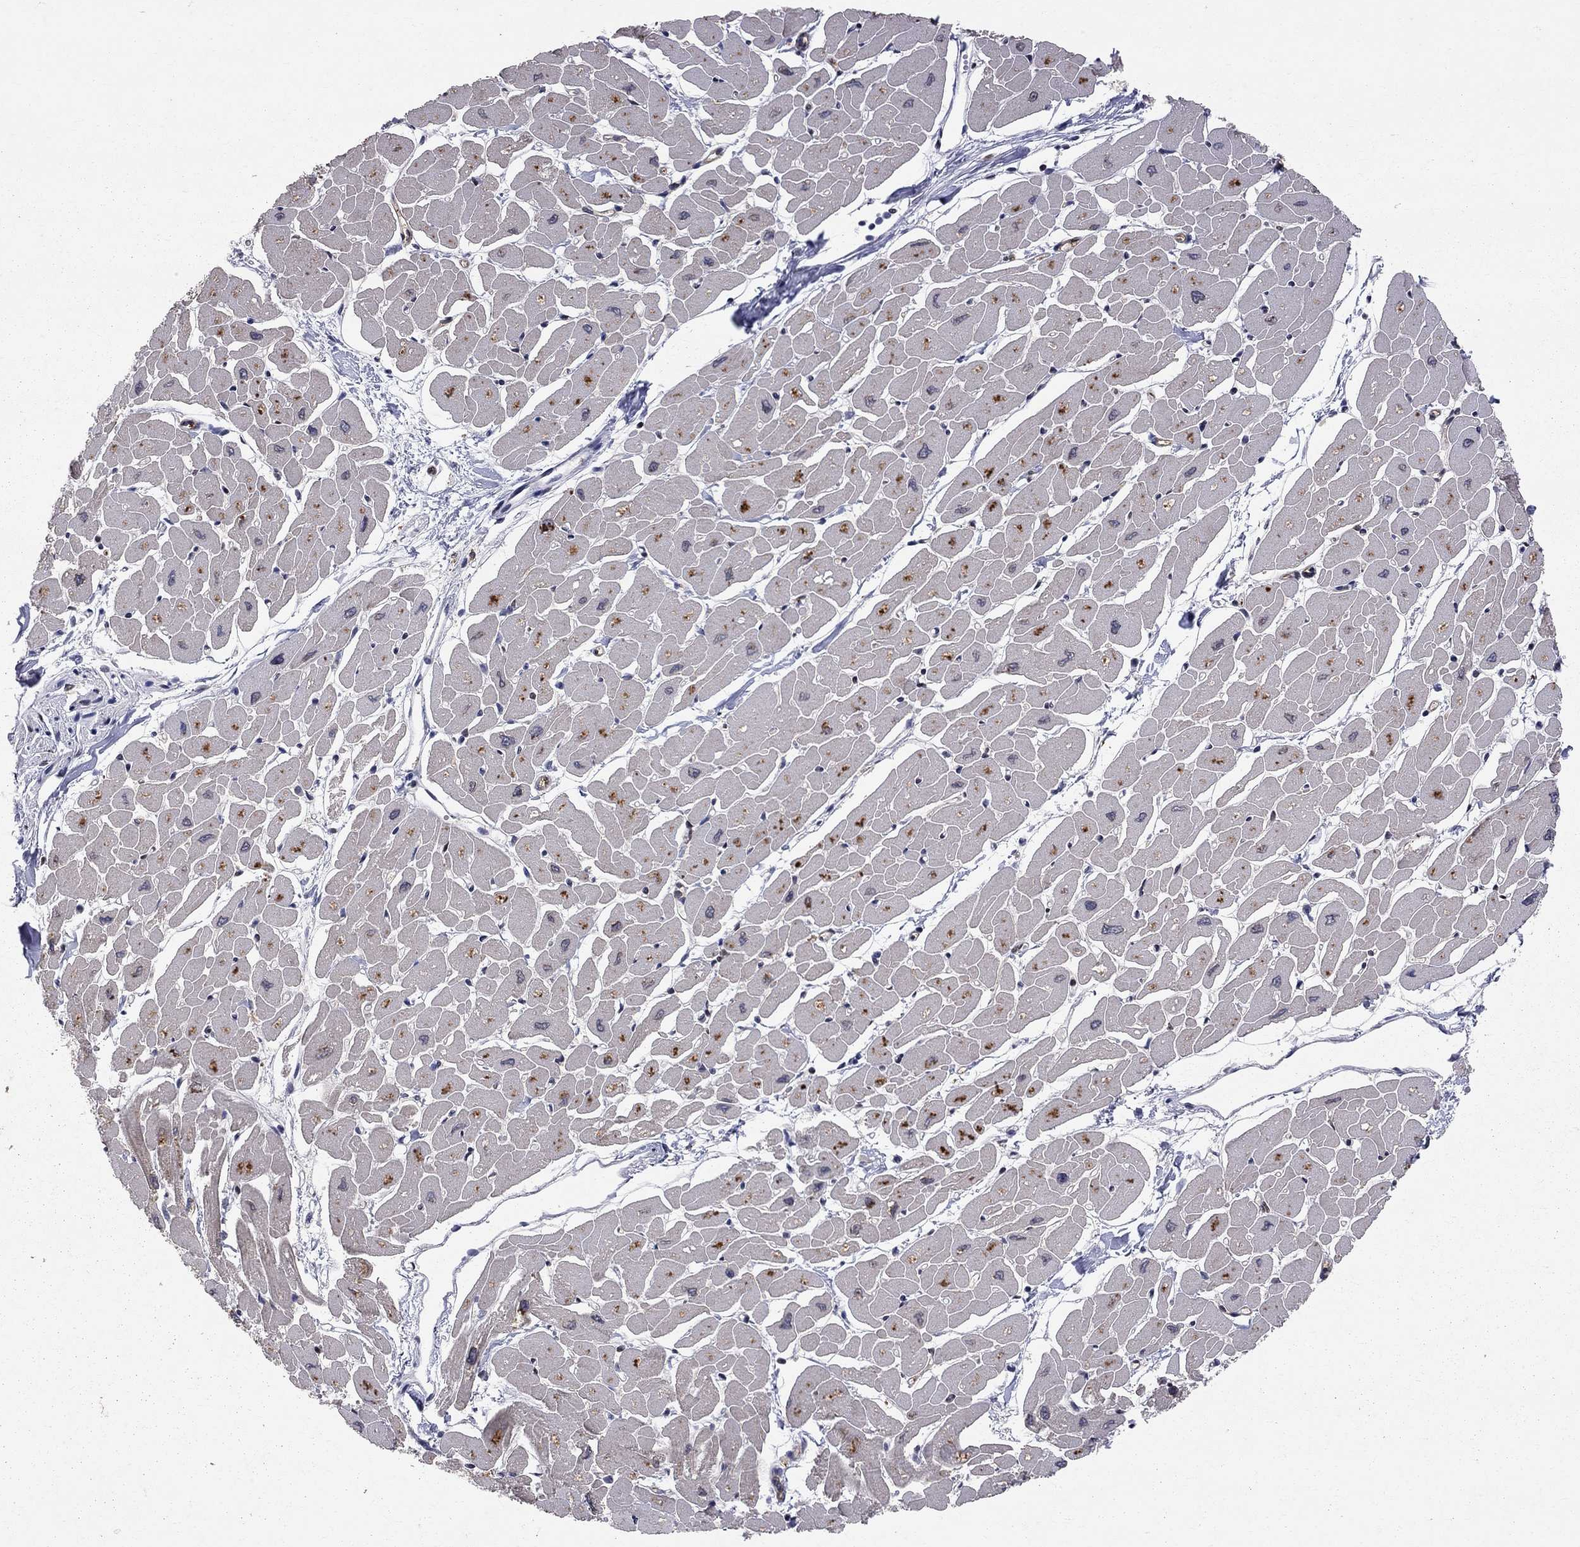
{"staining": {"intensity": "weak", "quantity": "25%-75%", "location": "nuclear"}, "tissue": "heart muscle", "cell_type": "Cardiomyocytes", "image_type": "normal", "snomed": [{"axis": "morphology", "description": "Normal tissue, NOS"}, {"axis": "topography", "description": "Heart"}], "caption": "A high-resolution histopathology image shows IHC staining of unremarkable heart muscle, which reveals weak nuclear expression in approximately 25%-75% of cardiomyocytes. (DAB (3,3'-diaminobenzidine) IHC, brown staining for protein, blue staining for nuclei).", "gene": "SAP30L", "patient": {"sex": "male", "age": 57}}